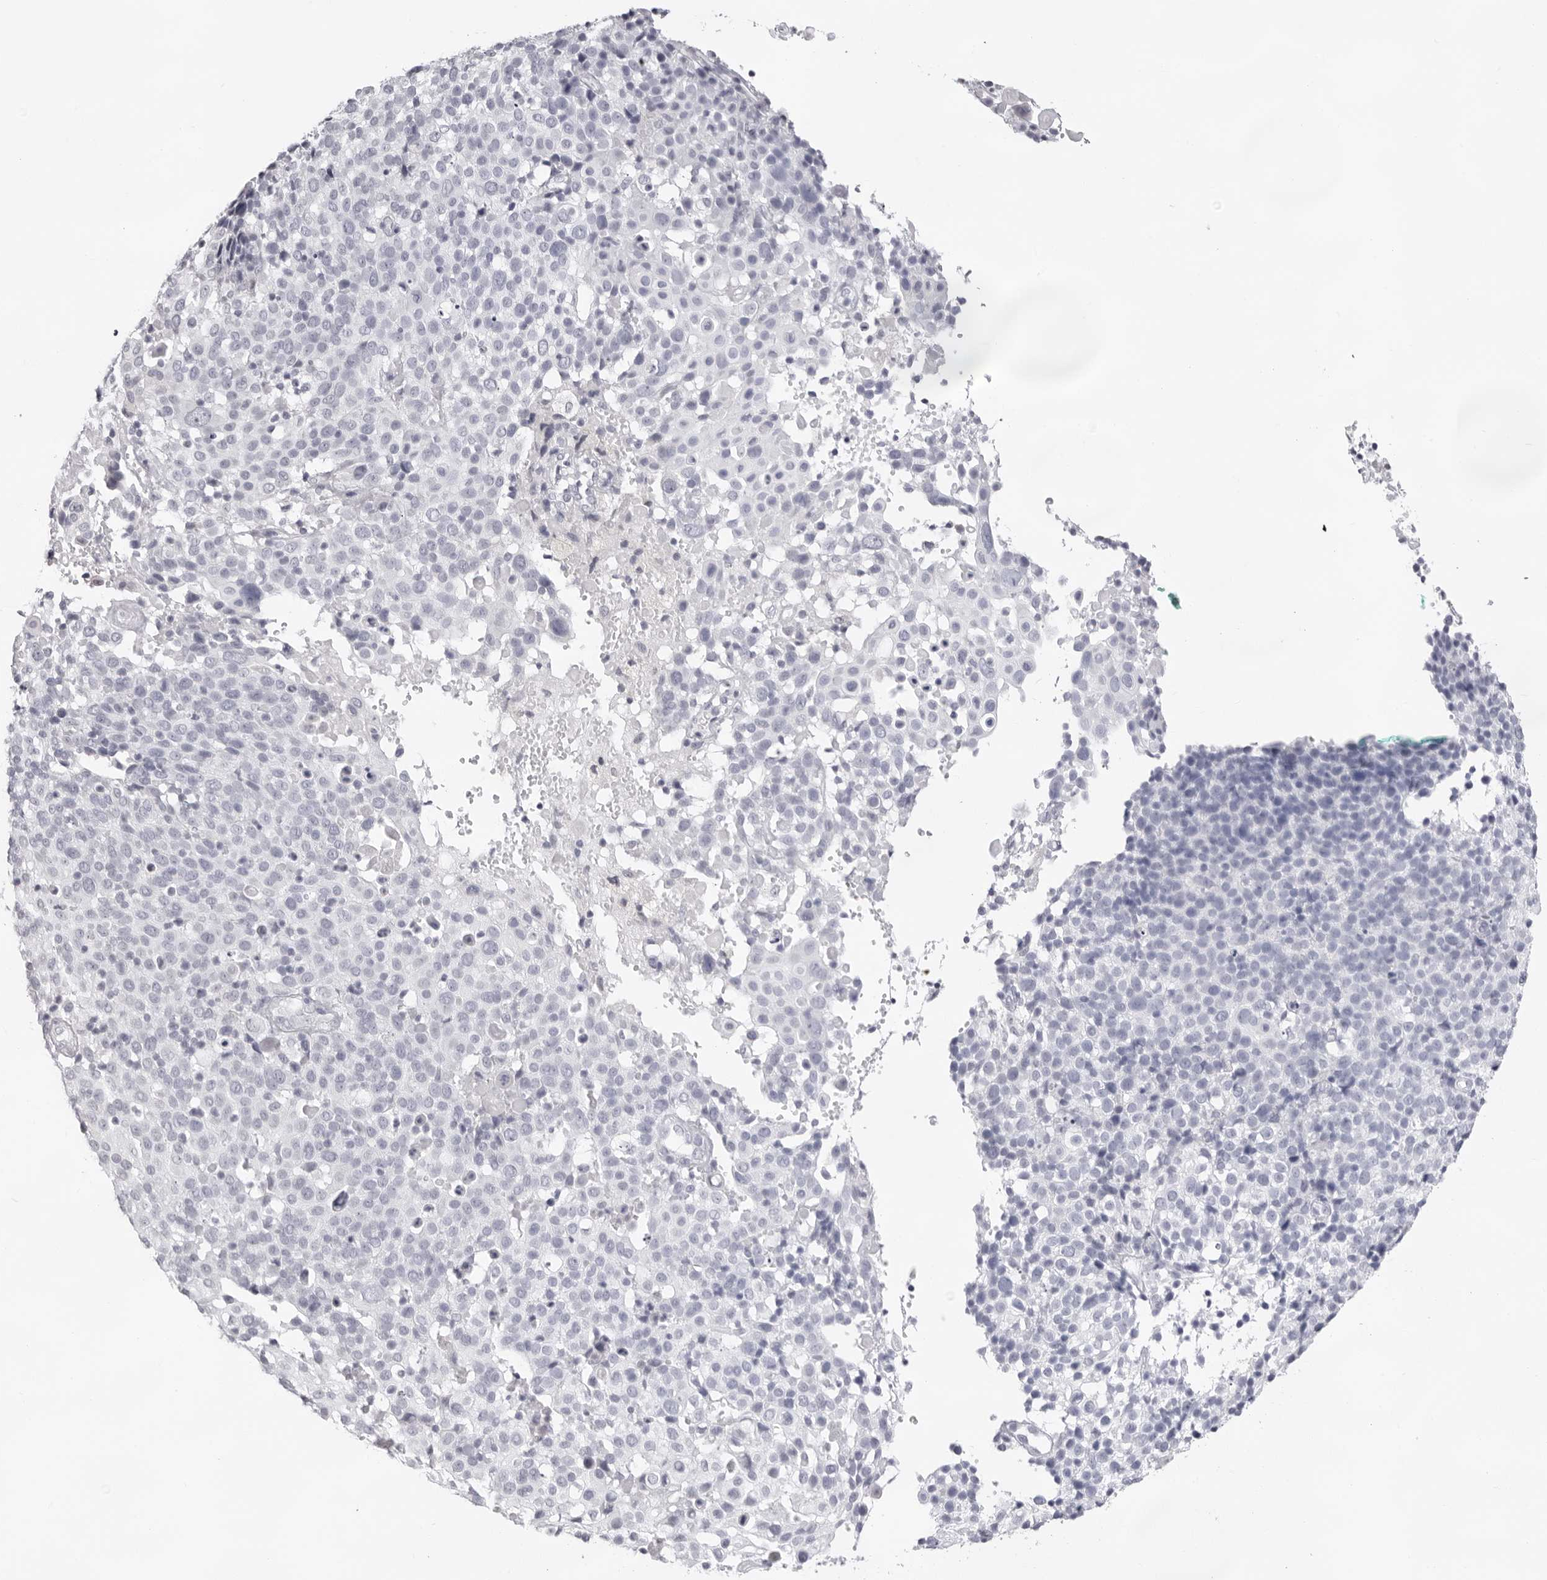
{"staining": {"intensity": "negative", "quantity": "none", "location": "none"}, "tissue": "cervical cancer", "cell_type": "Tumor cells", "image_type": "cancer", "snomed": [{"axis": "morphology", "description": "Squamous cell carcinoma, NOS"}, {"axis": "topography", "description": "Cervix"}], "caption": "Cervical squamous cell carcinoma was stained to show a protein in brown. There is no significant staining in tumor cells.", "gene": "FDPS", "patient": {"sex": "female", "age": 74}}